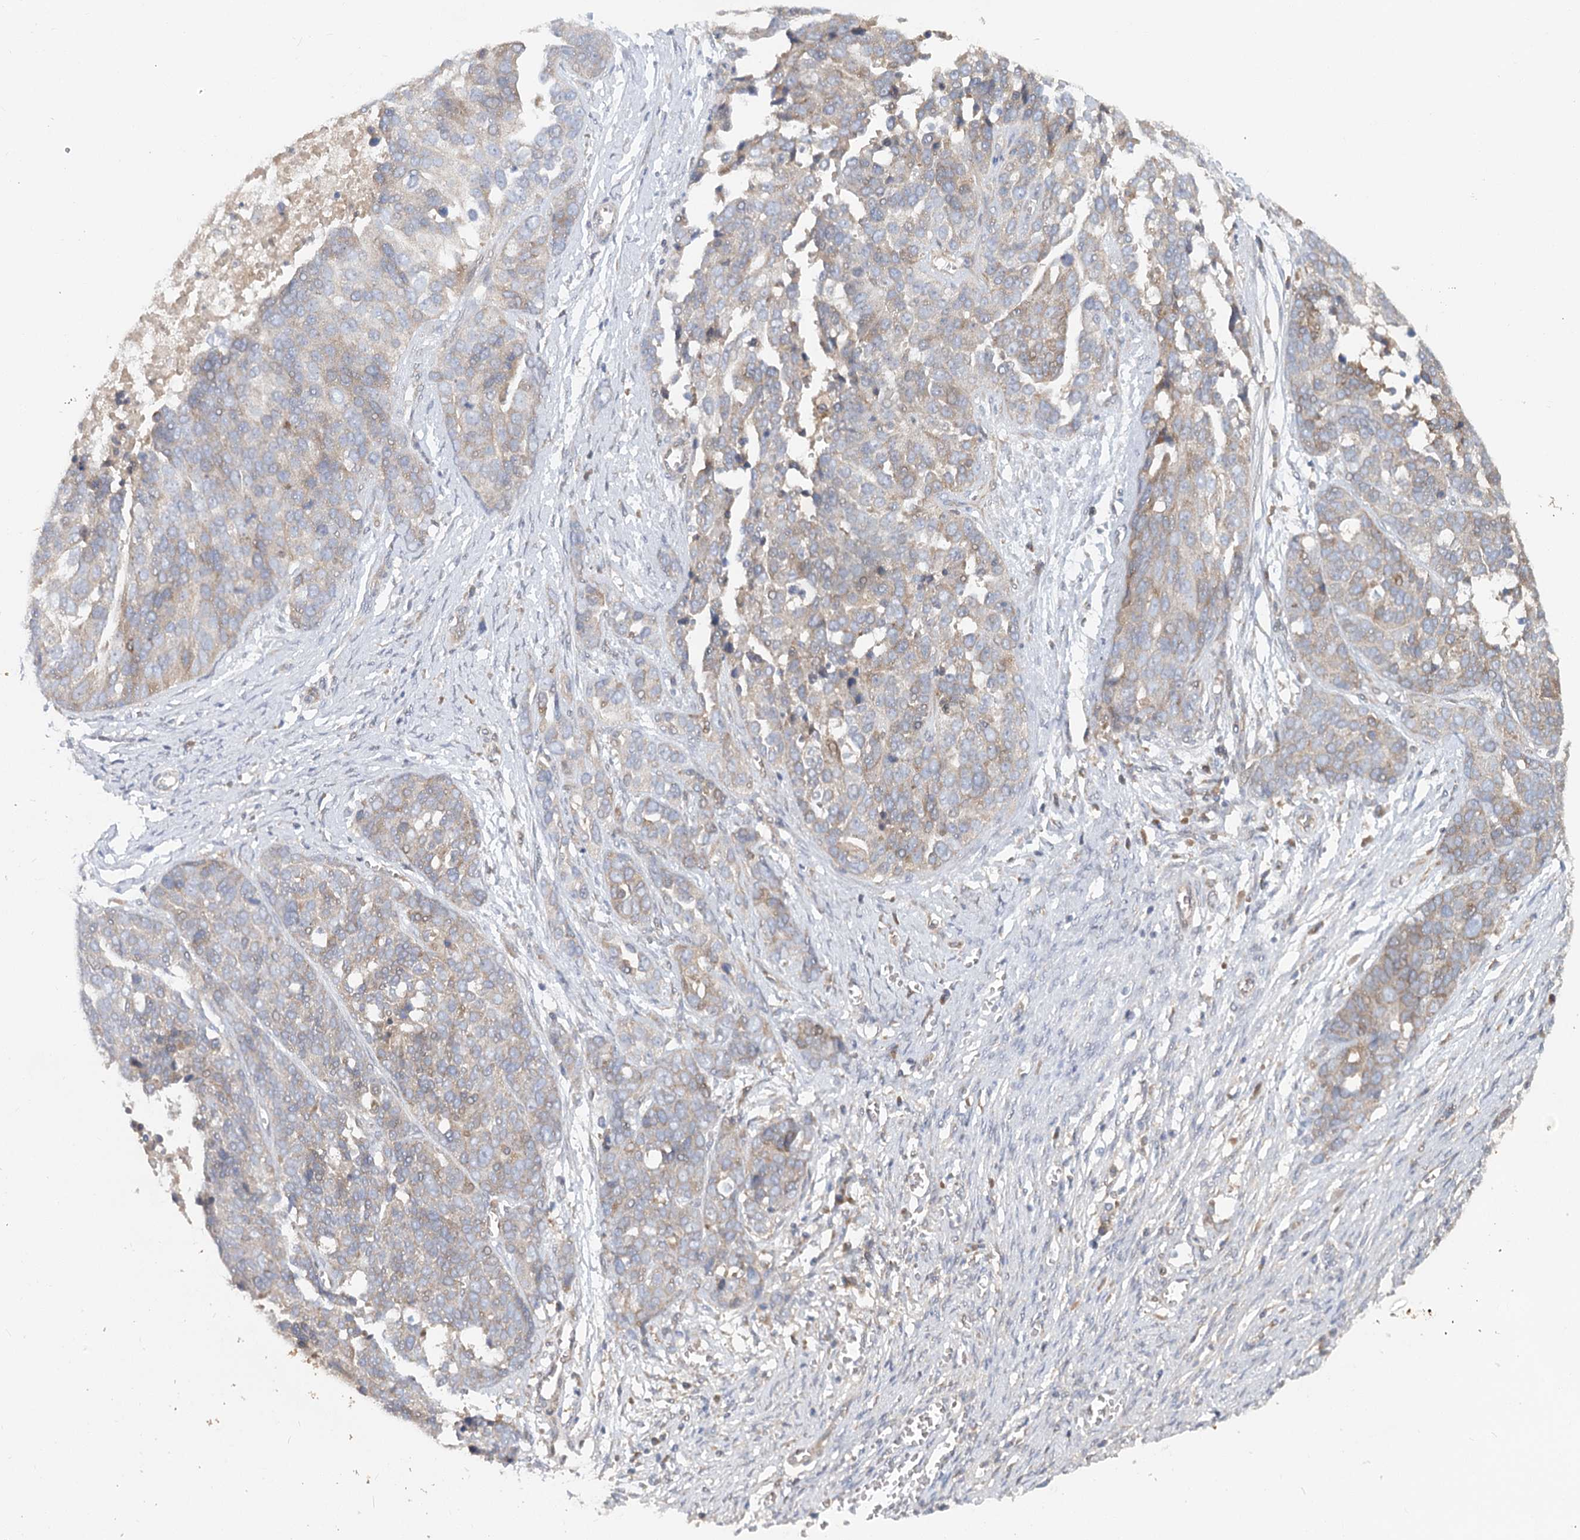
{"staining": {"intensity": "weak", "quantity": "25%-75%", "location": "cytoplasmic/membranous"}, "tissue": "ovarian cancer", "cell_type": "Tumor cells", "image_type": "cancer", "snomed": [{"axis": "morphology", "description": "Cystadenocarcinoma, serous, NOS"}, {"axis": "topography", "description": "Ovary"}], "caption": "This is a micrograph of immunohistochemistry staining of ovarian serous cystadenocarcinoma, which shows weak expression in the cytoplasmic/membranous of tumor cells.", "gene": "PAIP2", "patient": {"sex": "female", "age": 44}}